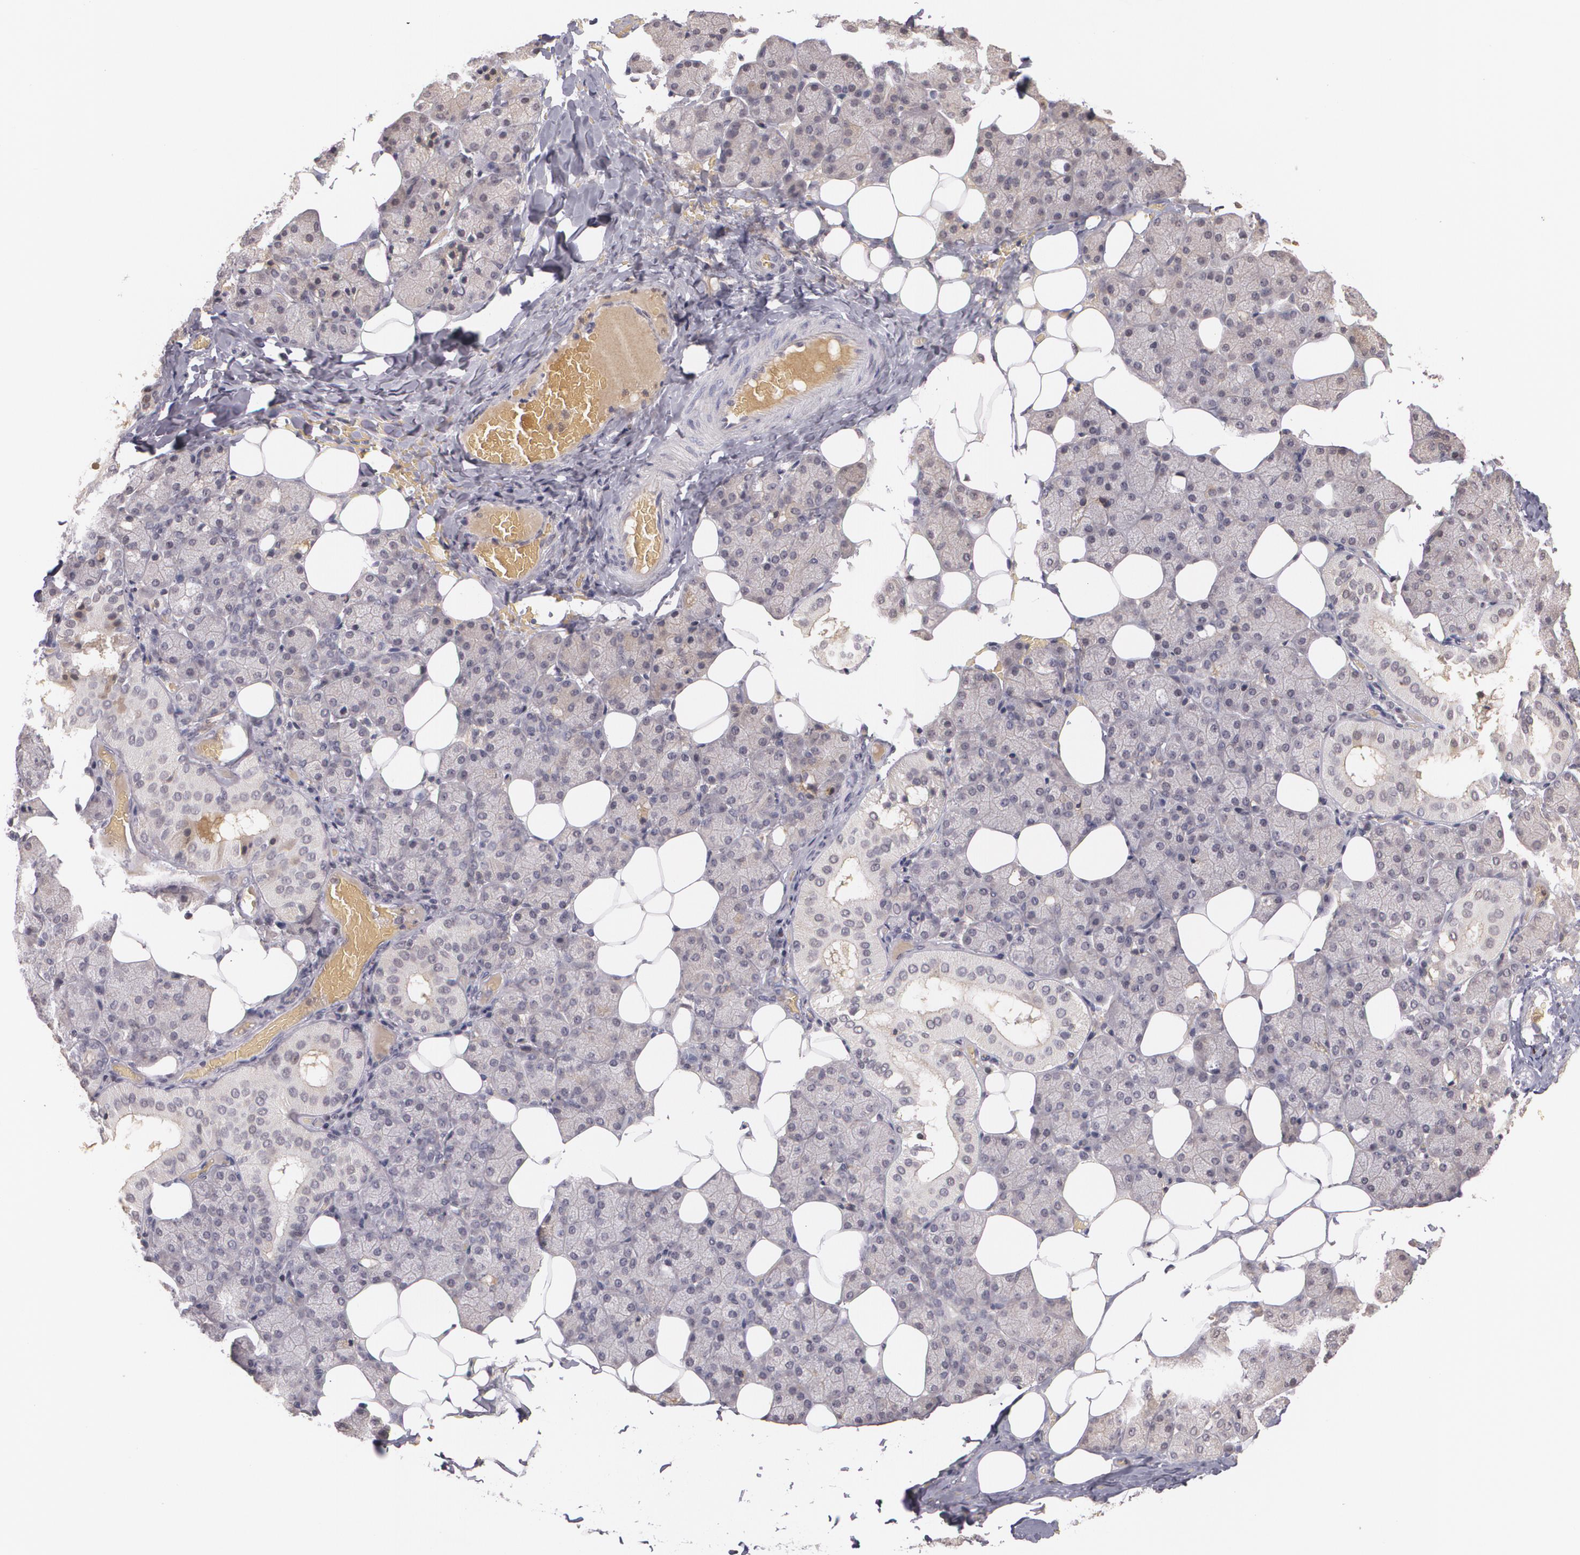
{"staining": {"intensity": "weak", "quantity": ">75%", "location": "cytoplasmic/membranous,nuclear"}, "tissue": "salivary gland", "cell_type": "Glandular cells", "image_type": "normal", "snomed": [{"axis": "morphology", "description": "Normal tissue, NOS"}, {"axis": "topography", "description": "Lymph node"}, {"axis": "topography", "description": "Salivary gland"}], "caption": "The histopathology image reveals a brown stain indicating the presence of a protein in the cytoplasmic/membranous,nuclear of glandular cells in salivary gland. The protein of interest is shown in brown color, while the nuclei are stained blue.", "gene": "LRG1", "patient": {"sex": "male", "age": 8}}